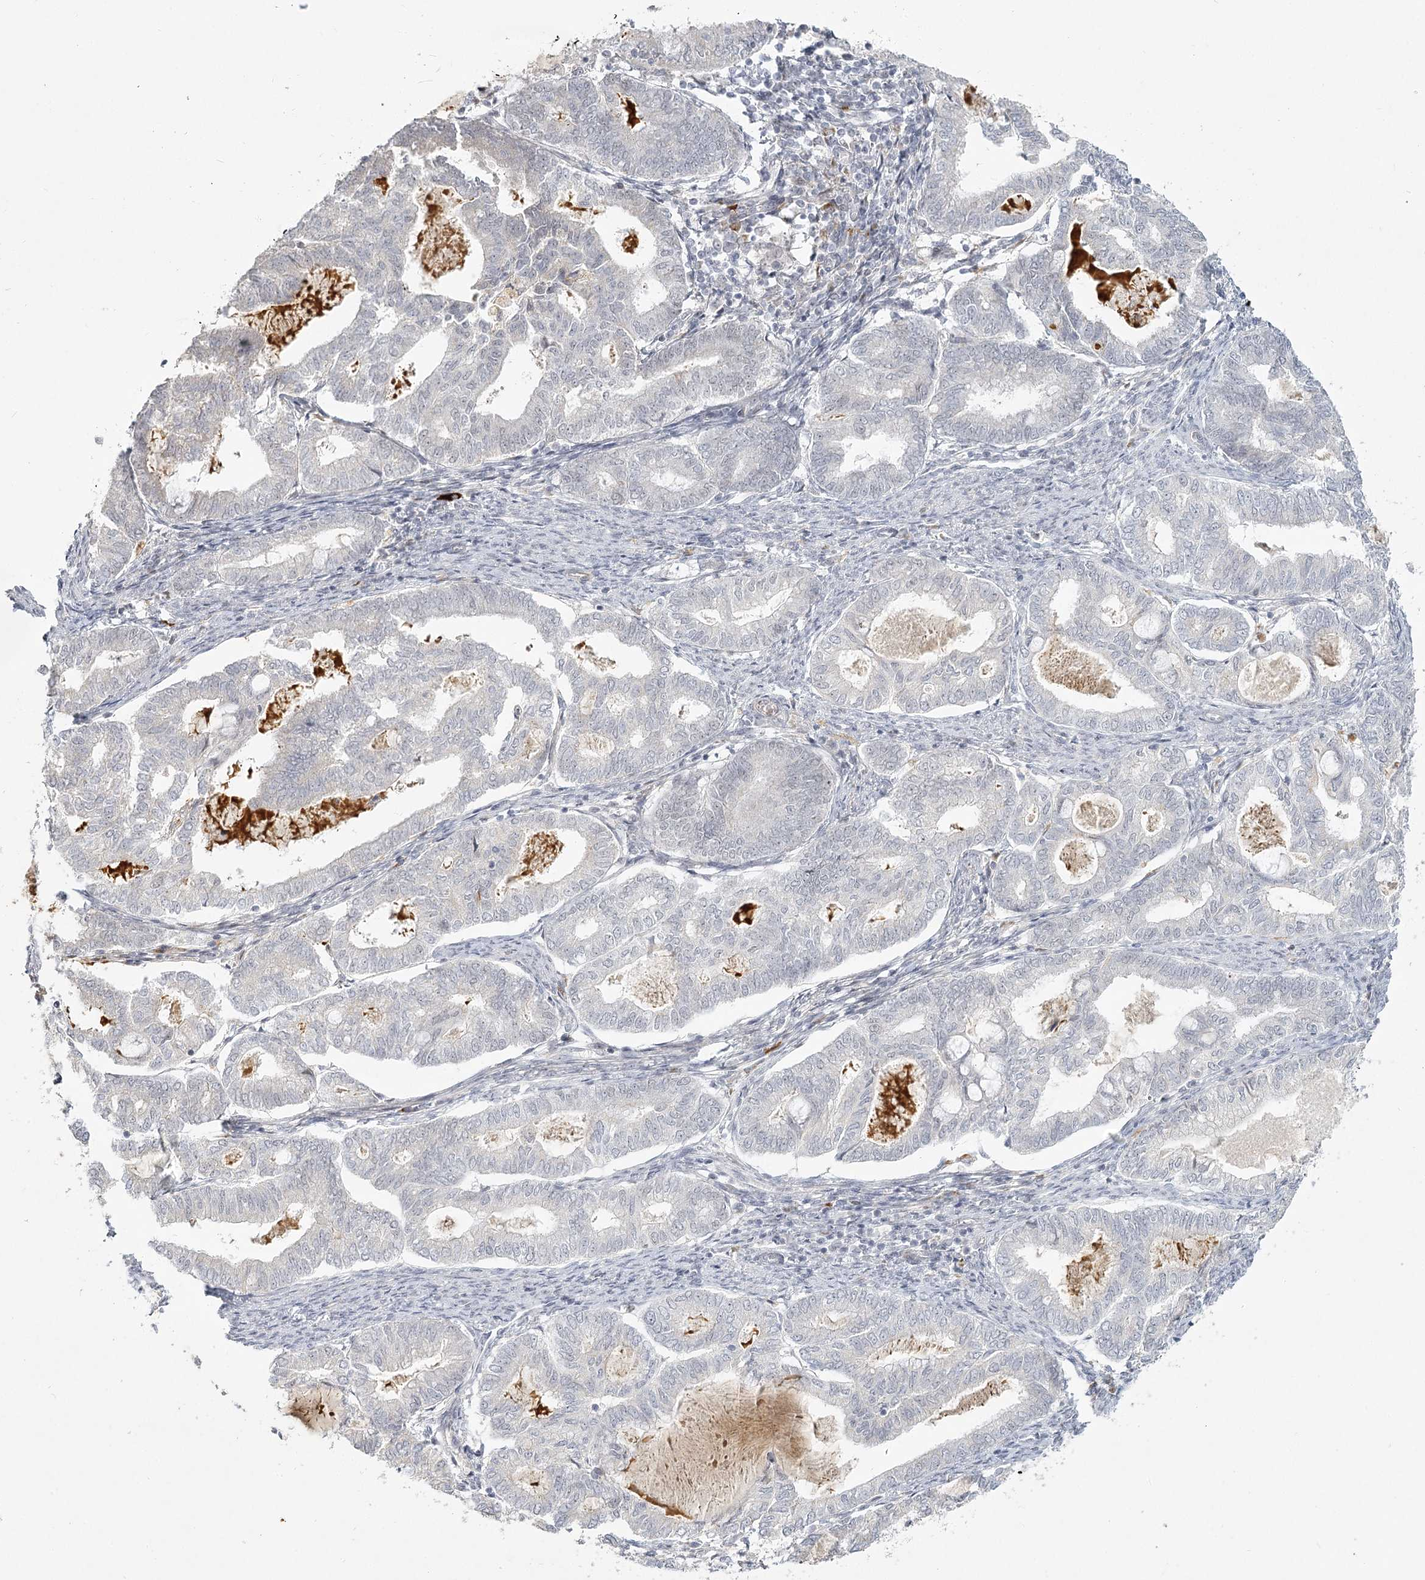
{"staining": {"intensity": "negative", "quantity": "none", "location": "none"}, "tissue": "endometrial cancer", "cell_type": "Tumor cells", "image_type": "cancer", "snomed": [{"axis": "morphology", "description": "Adenocarcinoma, NOS"}, {"axis": "topography", "description": "Endometrium"}], "caption": "Endometrial cancer was stained to show a protein in brown. There is no significant expression in tumor cells.", "gene": "EXOSC7", "patient": {"sex": "female", "age": 79}}